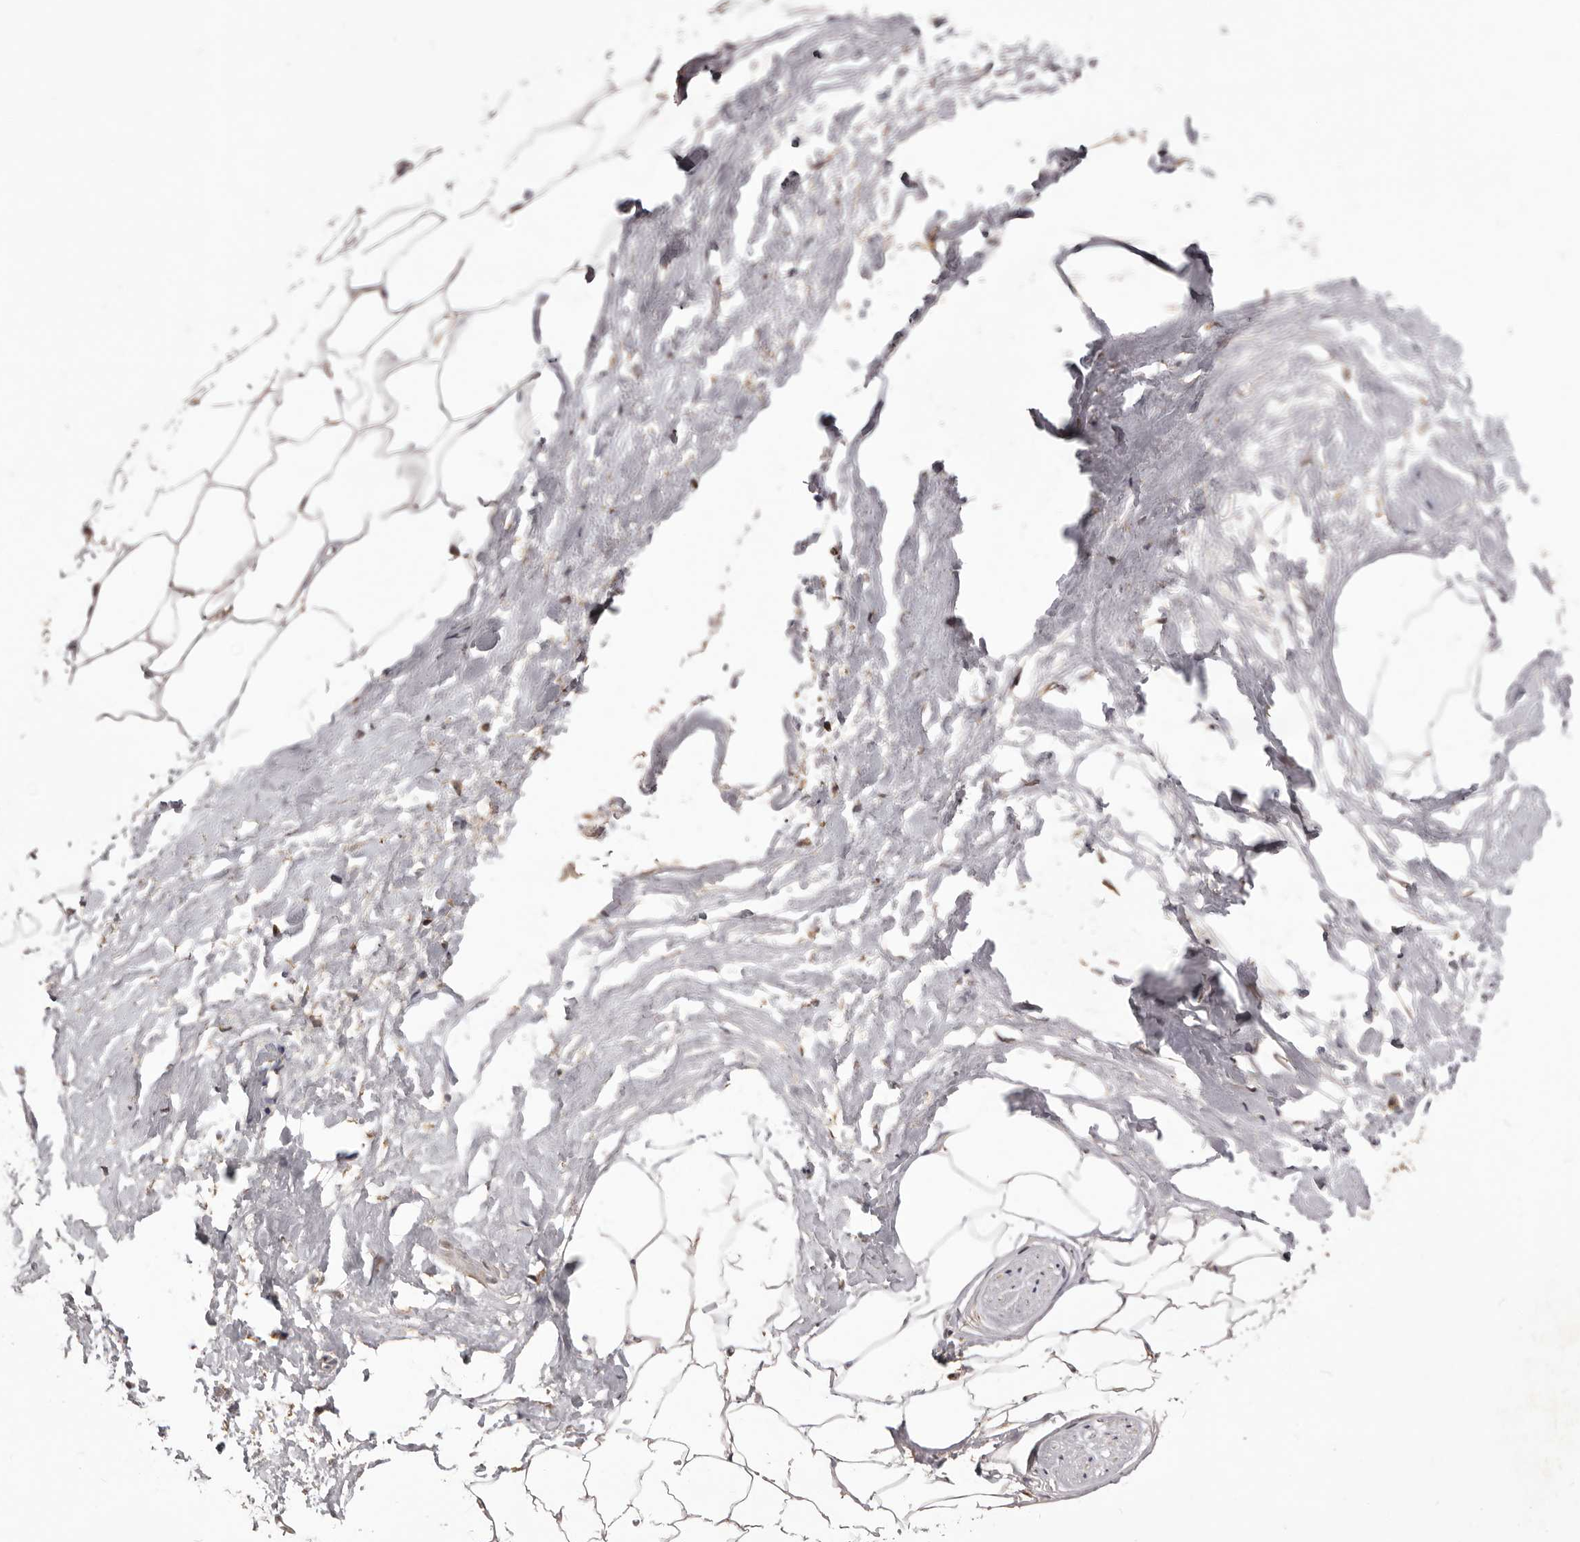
{"staining": {"intensity": "moderate", "quantity": ">75%", "location": "cytoplasmic/membranous"}, "tissue": "adipose tissue", "cell_type": "Adipocytes", "image_type": "normal", "snomed": [{"axis": "morphology", "description": "Normal tissue, NOS"}, {"axis": "morphology", "description": "Adenocarcinoma, Low grade"}, {"axis": "topography", "description": "Prostate"}, {"axis": "topography", "description": "Peripheral nerve tissue"}], "caption": "Human adipose tissue stained for a protein (brown) exhibits moderate cytoplasmic/membranous positive expression in approximately >75% of adipocytes.", "gene": "HBS1L", "patient": {"sex": "male", "age": 63}}